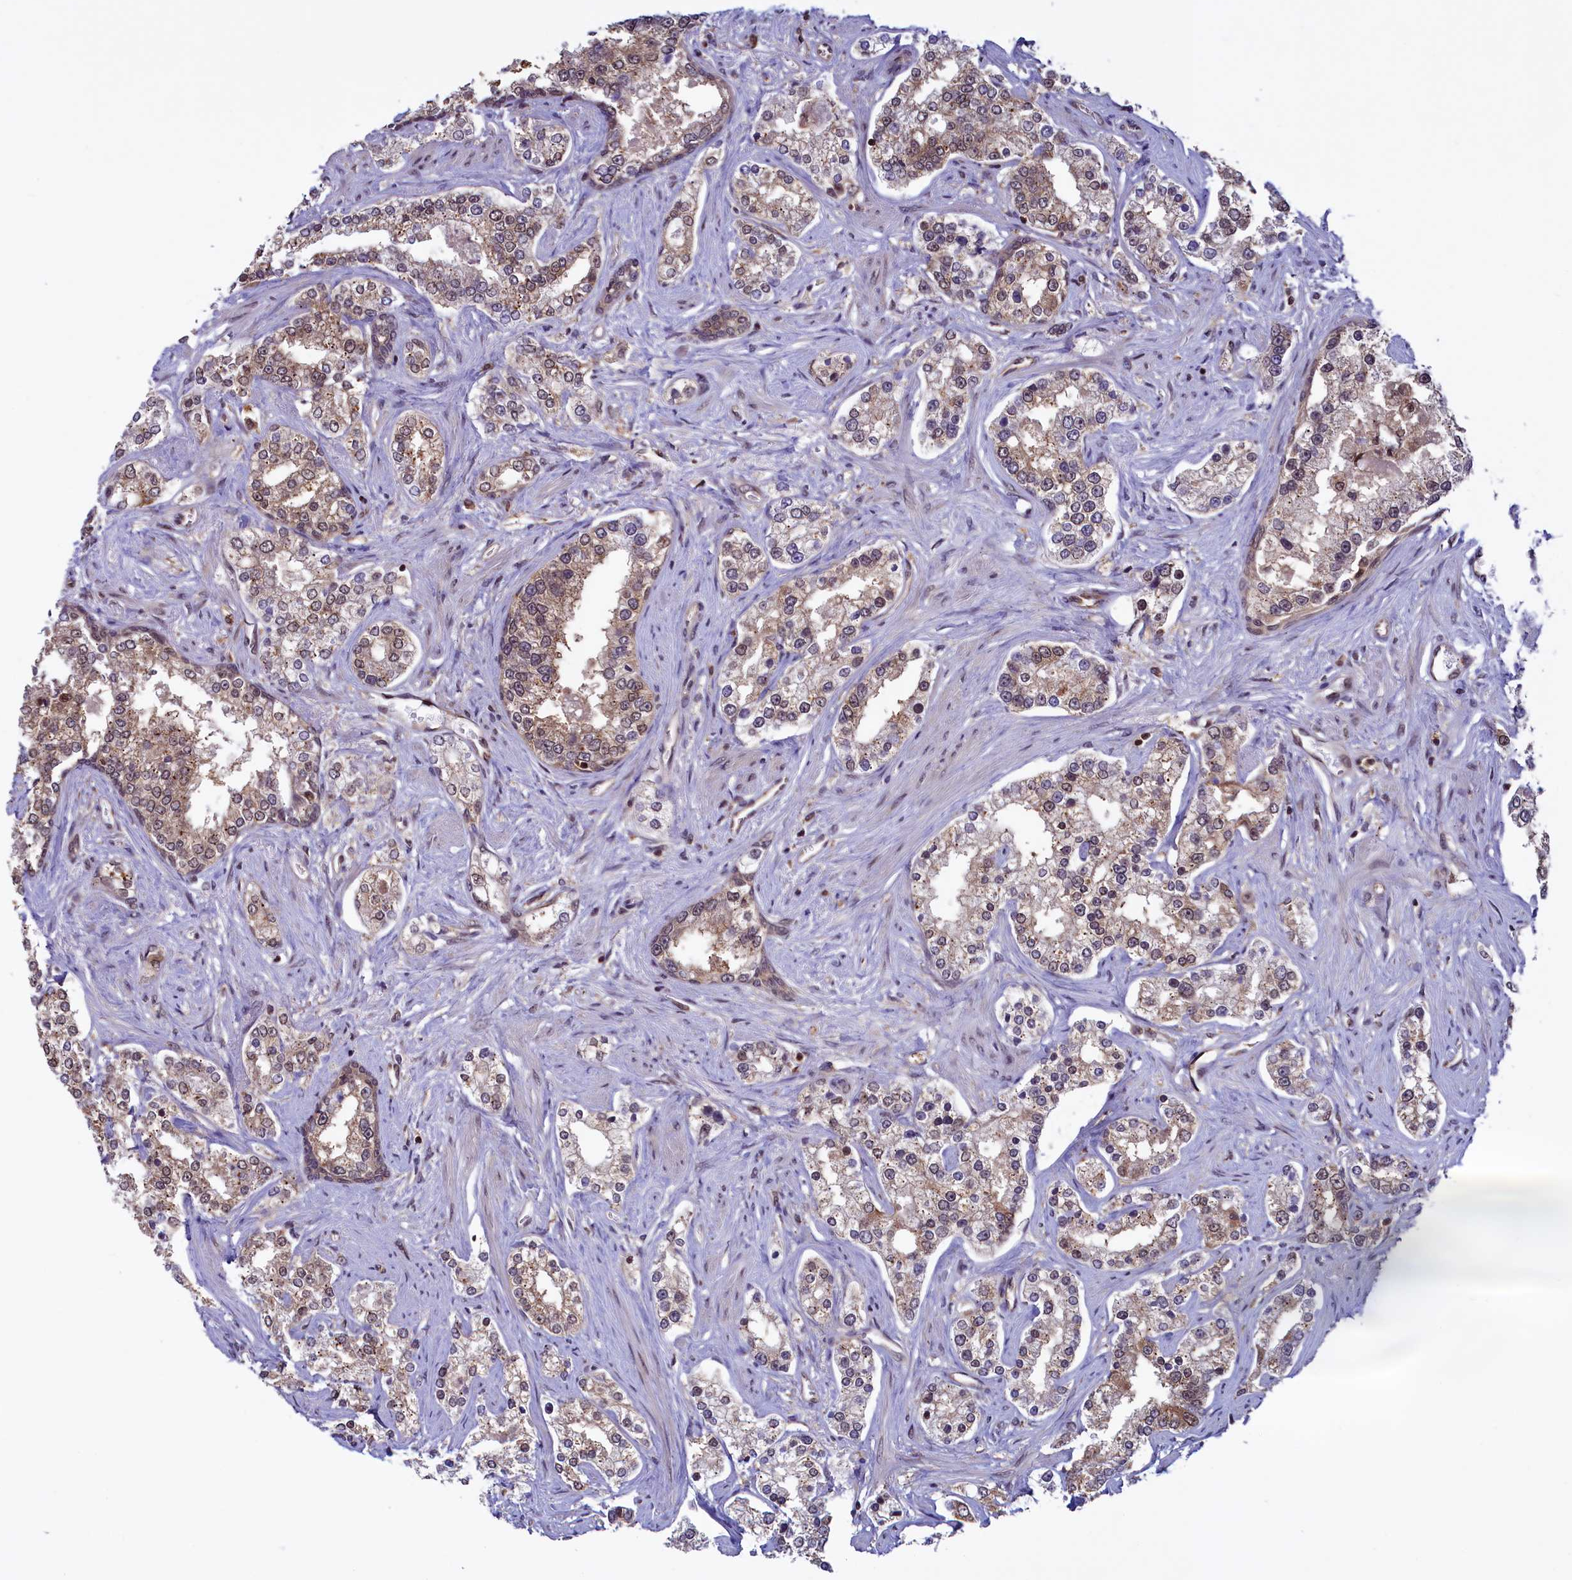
{"staining": {"intensity": "weak", "quantity": "<25%", "location": "cytoplasmic/membranous"}, "tissue": "prostate cancer", "cell_type": "Tumor cells", "image_type": "cancer", "snomed": [{"axis": "morphology", "description": "Normal tissue, NOS"}, {"axis": "morphology", "description": "Adenocarcinoma, High grade"}, {"axis": "topography", "description": "Prostate"}], "caption": "This is an IHC image of prostate cancer (high-grade adenocarcinoma). There is no positivity in tumor cells.", "gene": "SLC7A6OS", "patient": {"sex": "male", "age": 83}}